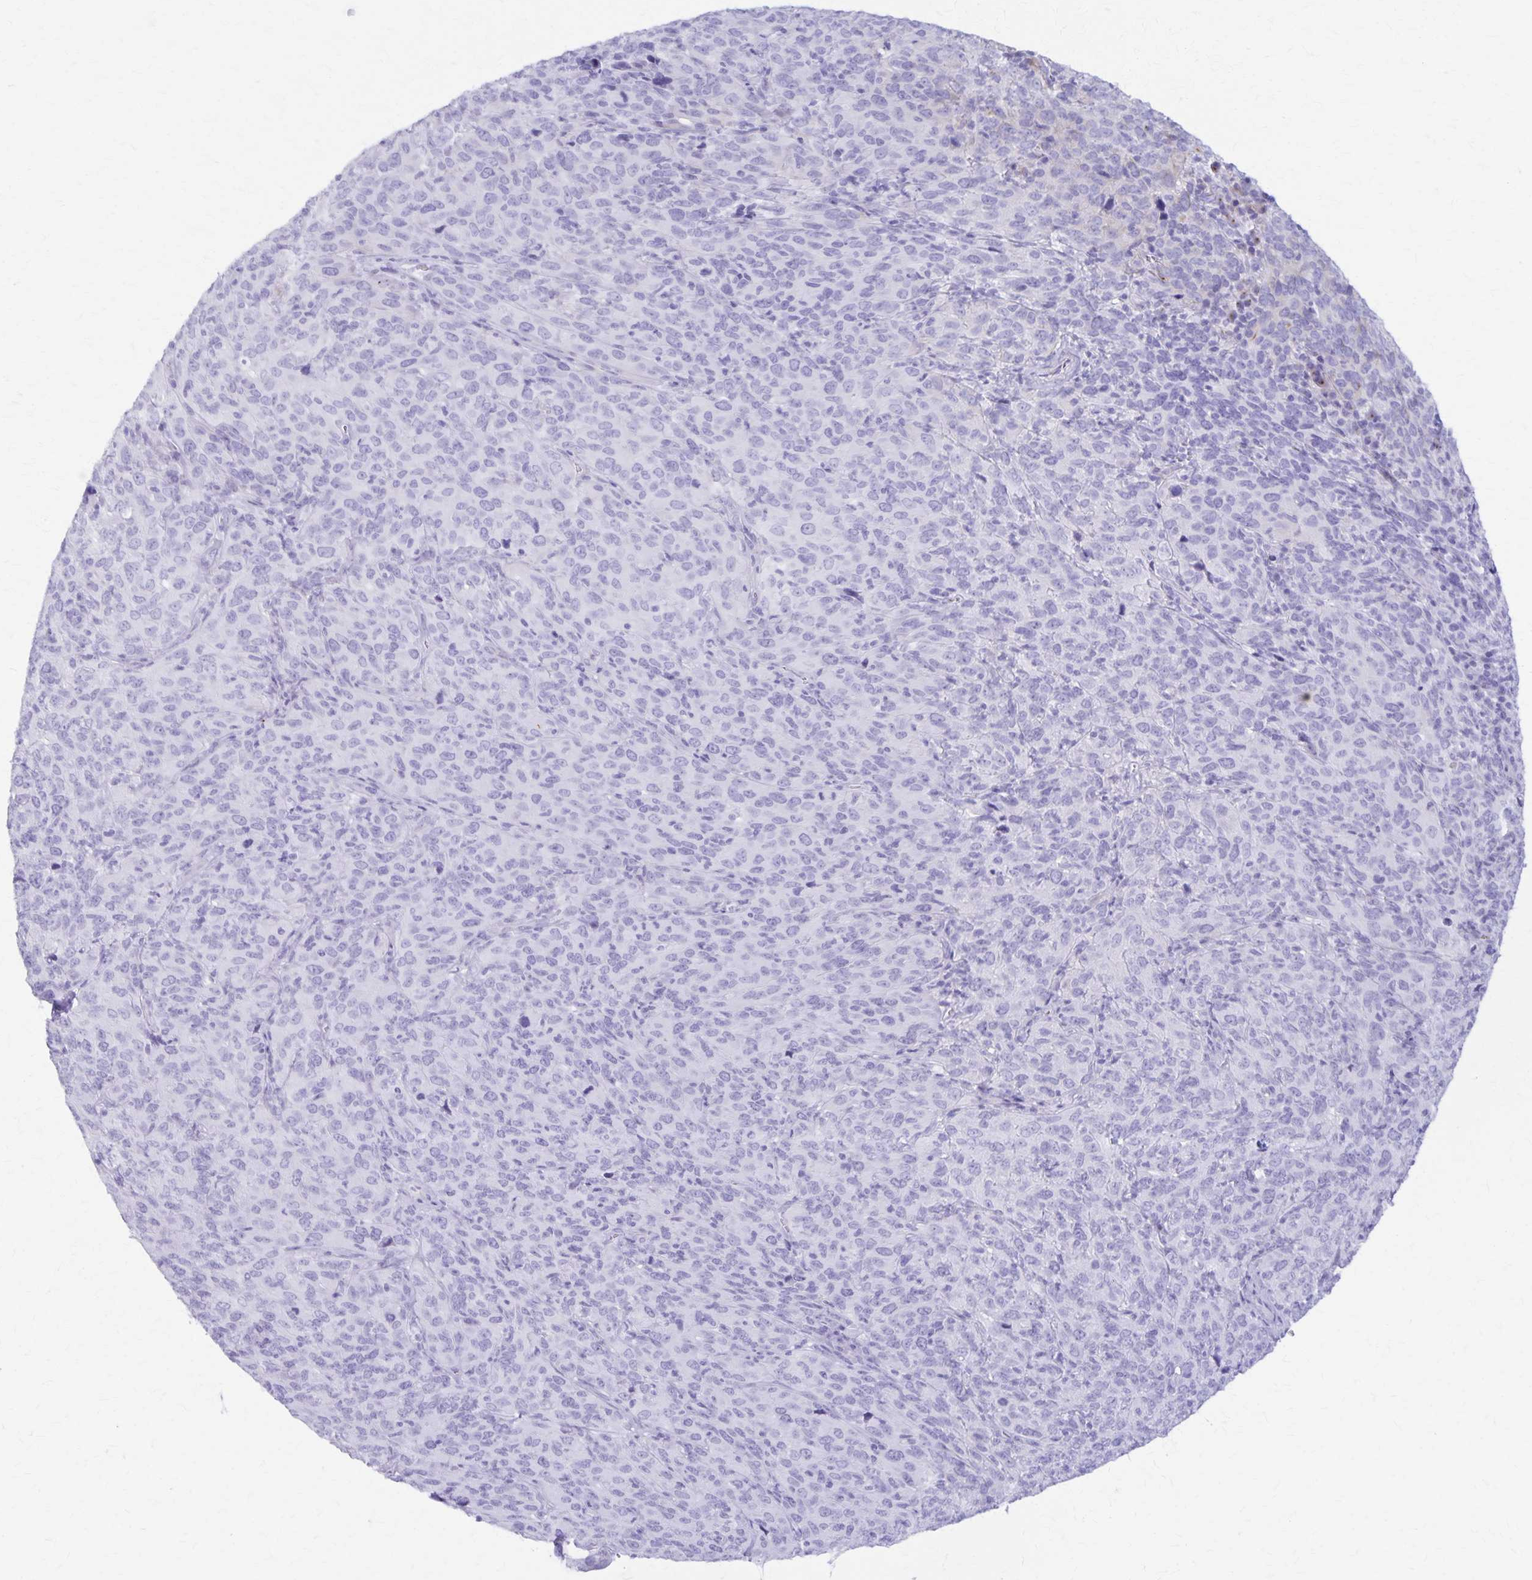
{"staining": {"intensity": "negative", "quantity": "none", "location": "none"}, "tissue": "cervical cancer", "cell_type": "Tumor cells", "image_type": "cancer", "snomed": [{"axis": "morphology", "description": "Normal tissue, NOS"}, {"axis": "morphology", "description": "Squamous cell carcinoma, NOS"}, {"axis": "topography", "description": "Cervix"}], "caption": "Cervical squamous cell carcinoma was stained to show a protein in brown. There is no significant staining in tumor cells.", "gene": "DEFA5", "patient": {"sex": "female", "age": 51}}